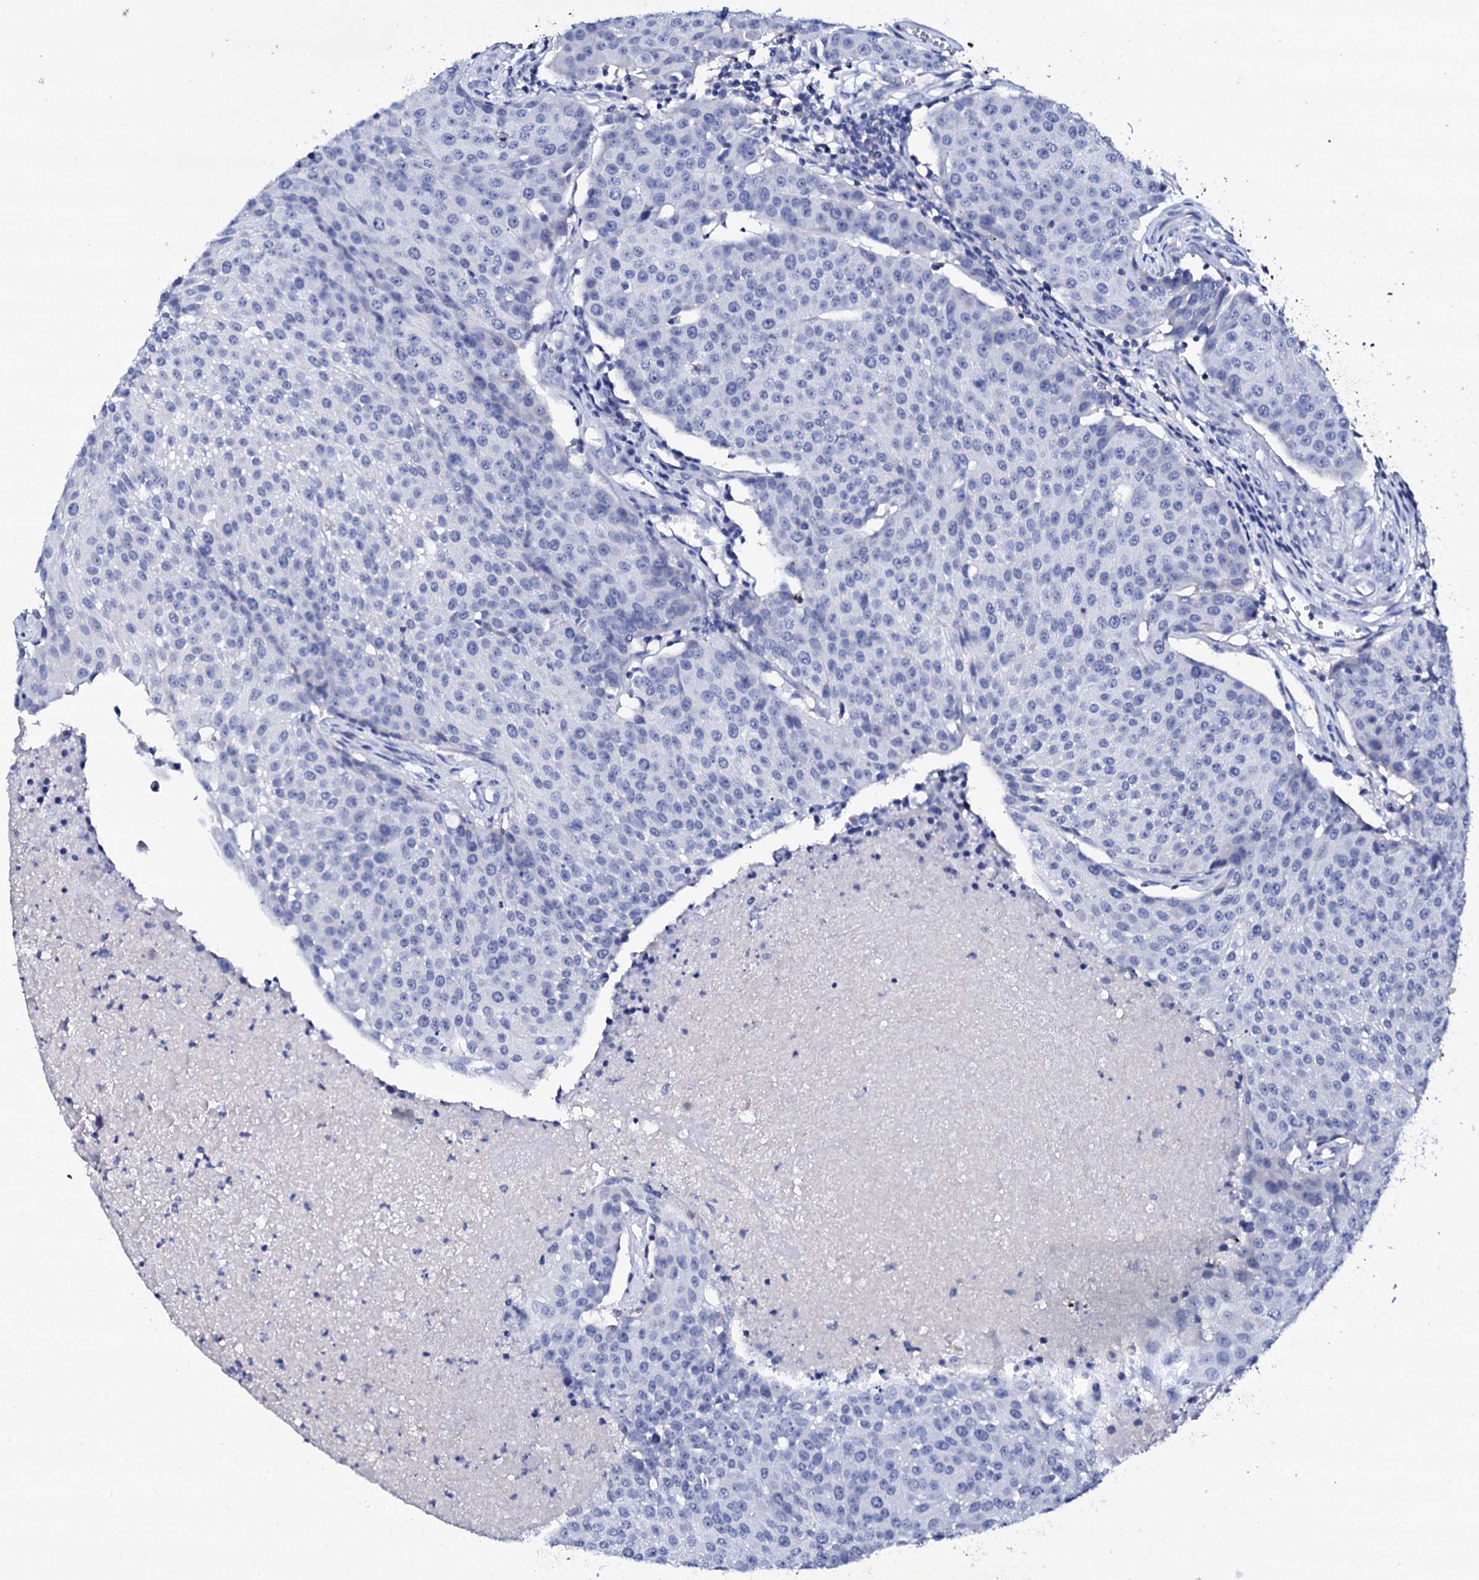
{"staining": {"intensity": "negative", "quantity": "none", "location": "none"}, "tissue": "urothelial cancer", "cell_type": "Tumor cells", "image_type": "cancer", "snomed": [{"axis": "morphology", "description": "Urothelial carcinoma, High grade"}, {"axis": "topography", "description": "Urinary bladder"}], "caption": "Protein analysis of urothelial carcinoma (high-grade) exhibits no significant staining in tumor cells.", "gene": "FBXL16", "patient": {"sex": "female", "age": 85}}